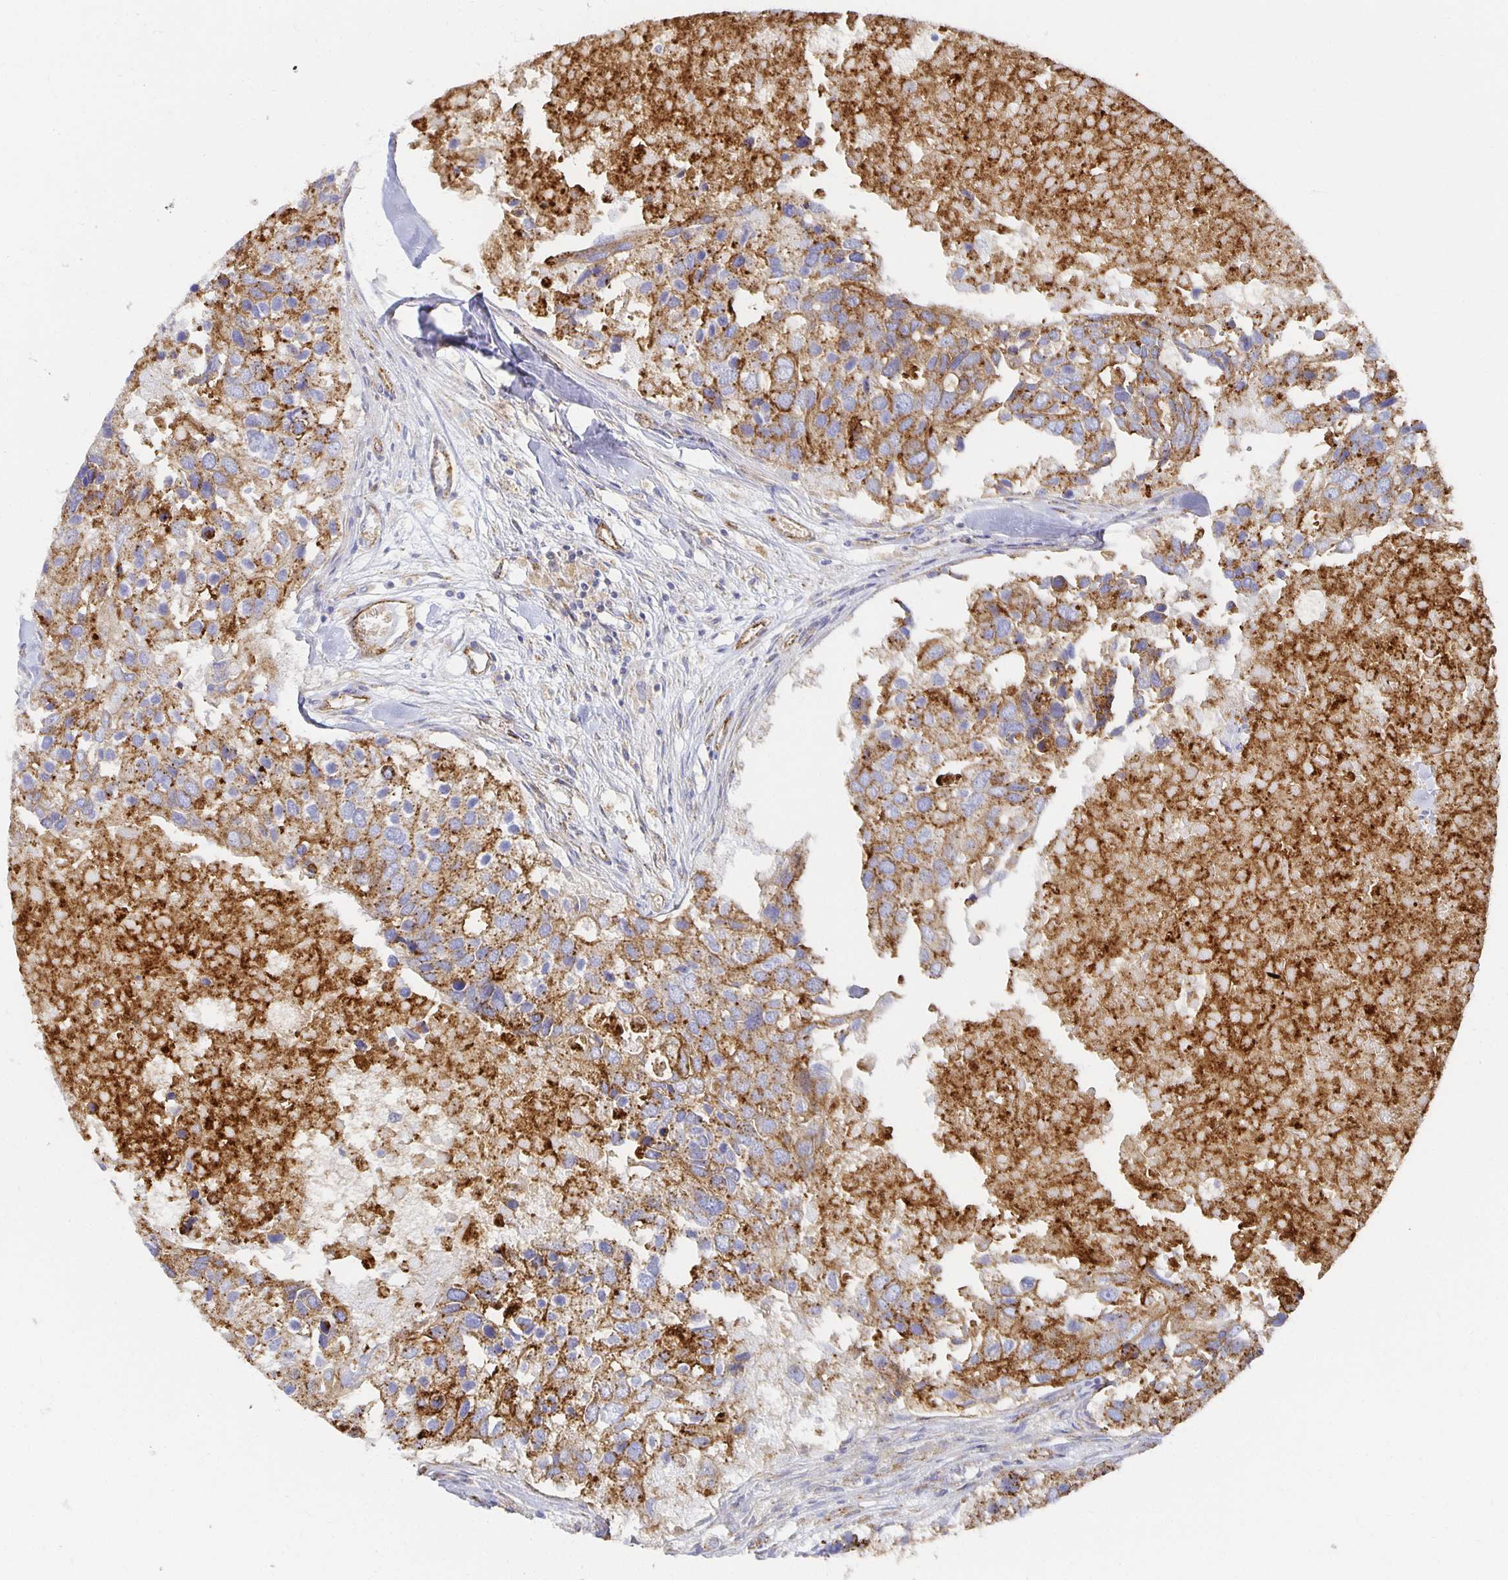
{"staining": {"intensity": "strong", "quantity": ">75%", "location": "cytoplasmic/membranous"}, "tissue": "breast cancer", "cell_type": "Tumor cells", "image_type": "cancer", "snomed": [{"axis": "morphology", "description": "Duct carcinoma"}, {"axis": "topography", "description": "Breast"}], "caption": "Strong cytoplasmic/membranous staining for a protein is appreciated in about >75% of tumor cells of breast cancer using immunohistochemistry.", "gene": "TAAR1", "patient": {"sex": "female", "age": 83}}